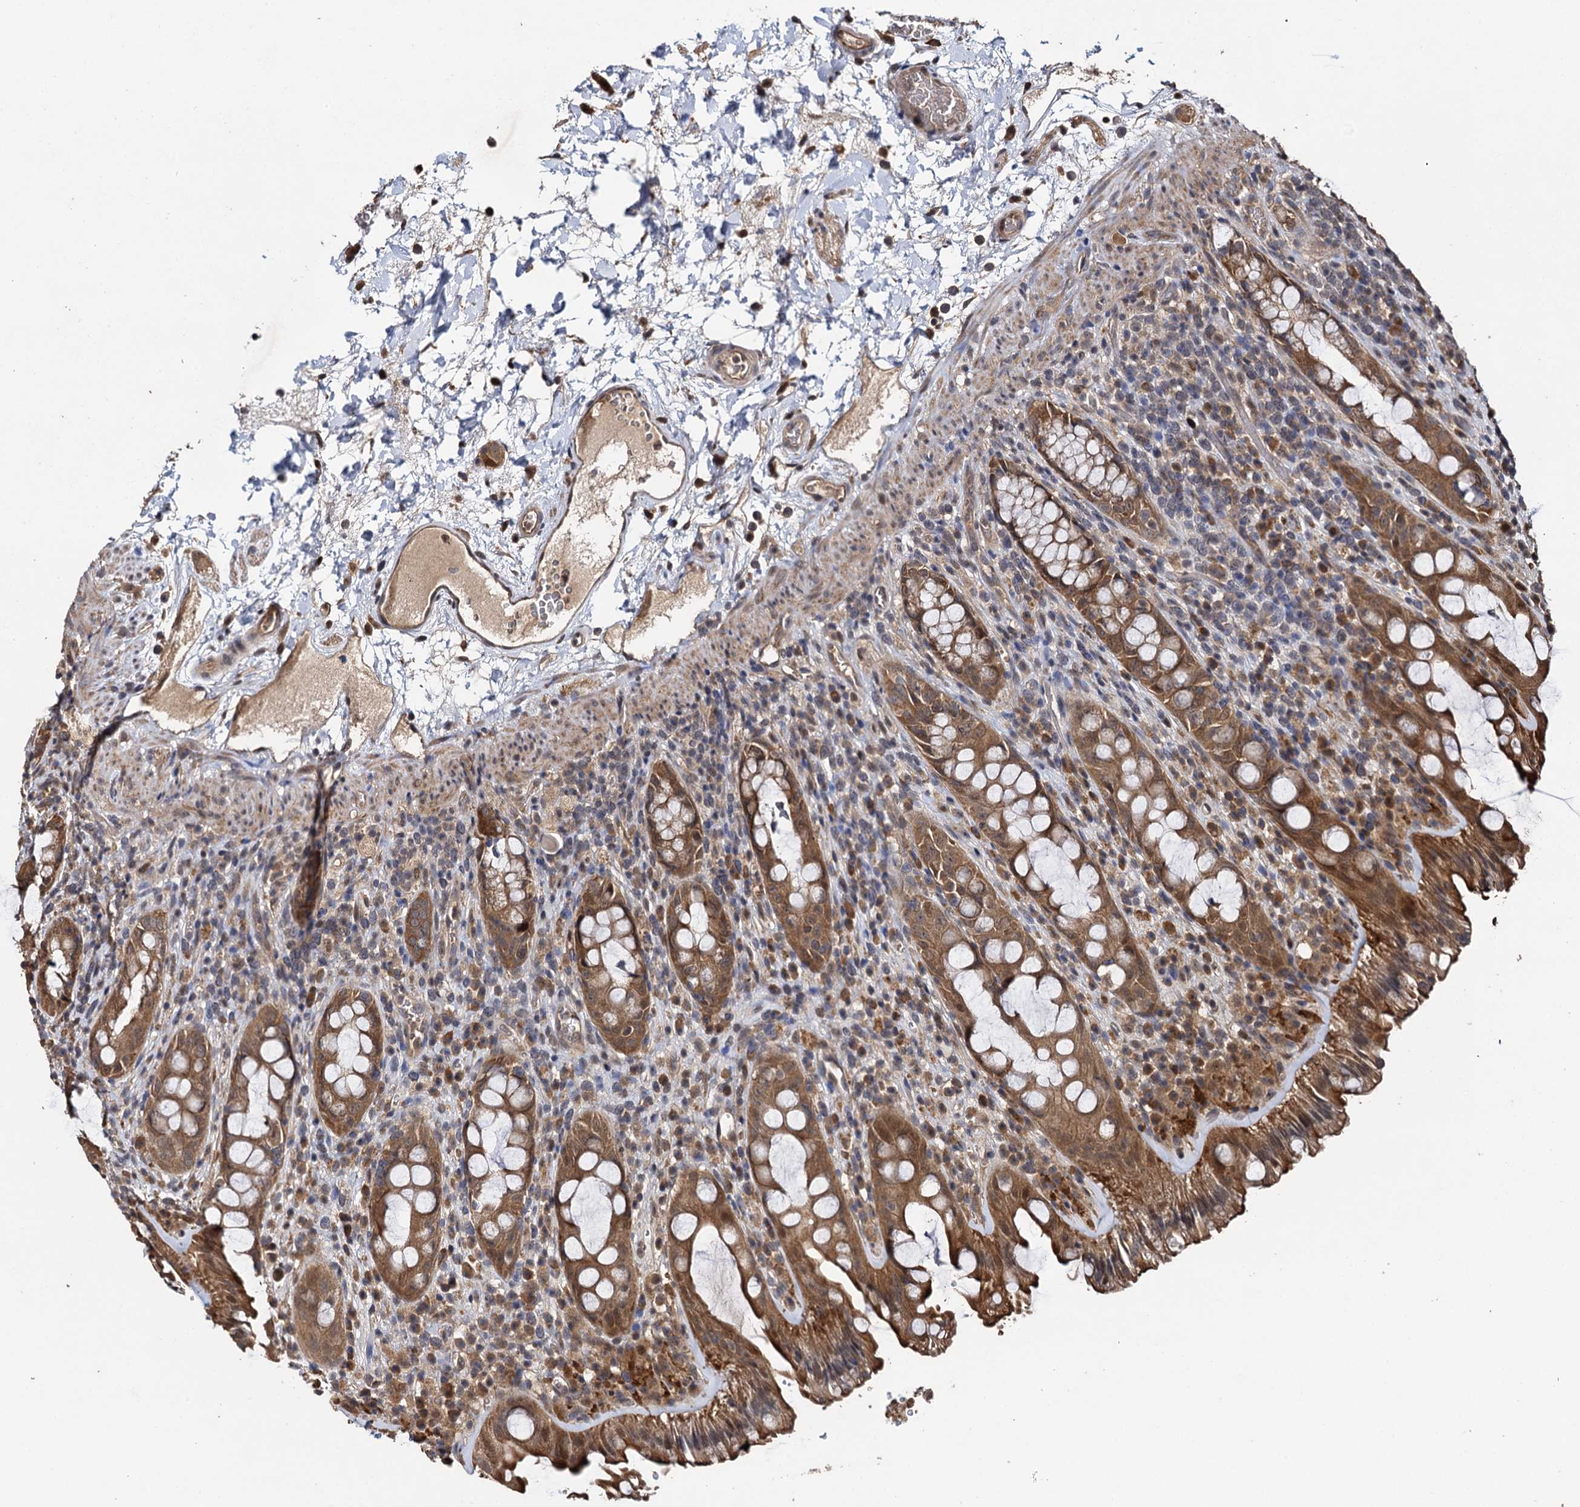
{"staining": {"intensity": "moderate", "quantity": ">75%", "location": "cytoplasmic/membranous"}, "tissue": "rectum", "cell_type": "Glandular cells", "image_type": "normal", "snomed": [{"axis": "morphology", "description": "Normal tissue, NOS"}, {"axis": "topography", "description": "Rectum"}], "caption": "This photomicrograph demonstrates immunohistochemistry (IHC) staining of benign human rectum, with medium moderate cytoplasmic/membranous expression in about >75% of glandular cells.", "gene": "SLC46A3", "patient": {"sex": "female", "age": 57}}